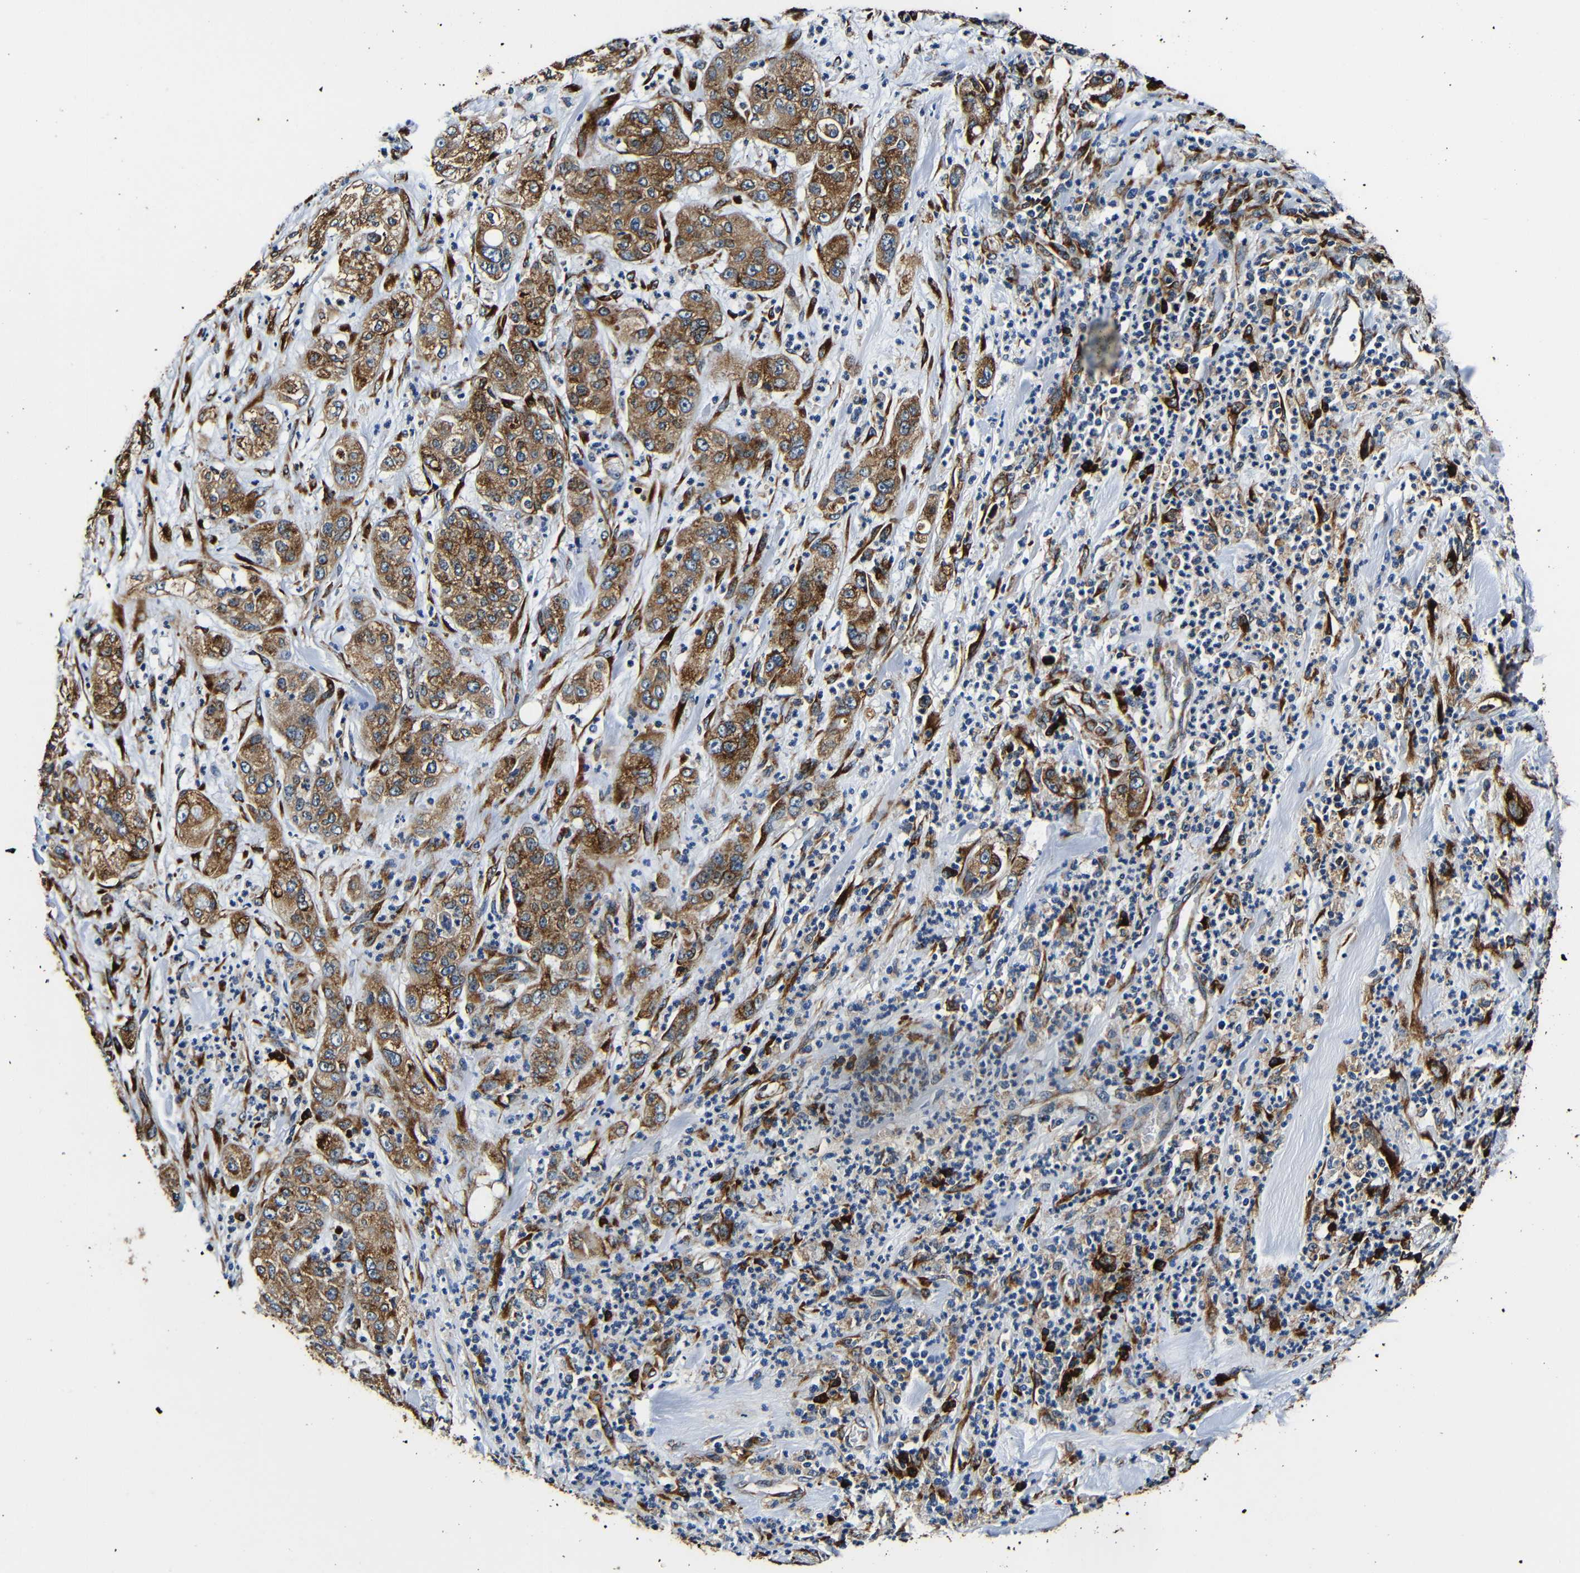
{"staining": {"intensity": "moderate", "quantity": ">75%", "location": "cytoplasmic/membranous"}, "tissue": "pancreatic cancer", "cell_type": "Tumor cells", "image_type": "cancer", "snomed": [{"axis": "morphology", "description": "Adenocarcinoma, NOS"}, {"axis": "topography", "description": "Pancreas"}], "caption": "This histopathology image reveals pancreatic adenocarcinoma stained with immunohistochemistry (IHC) to label a protein in brown. The cytoplasmic/membranous of tumor cells show moderate positivity for the protein. Nuclei are counter-stained blue.", "gene": "RRBP1", "patient": {"sex": "female", "age": 78}}